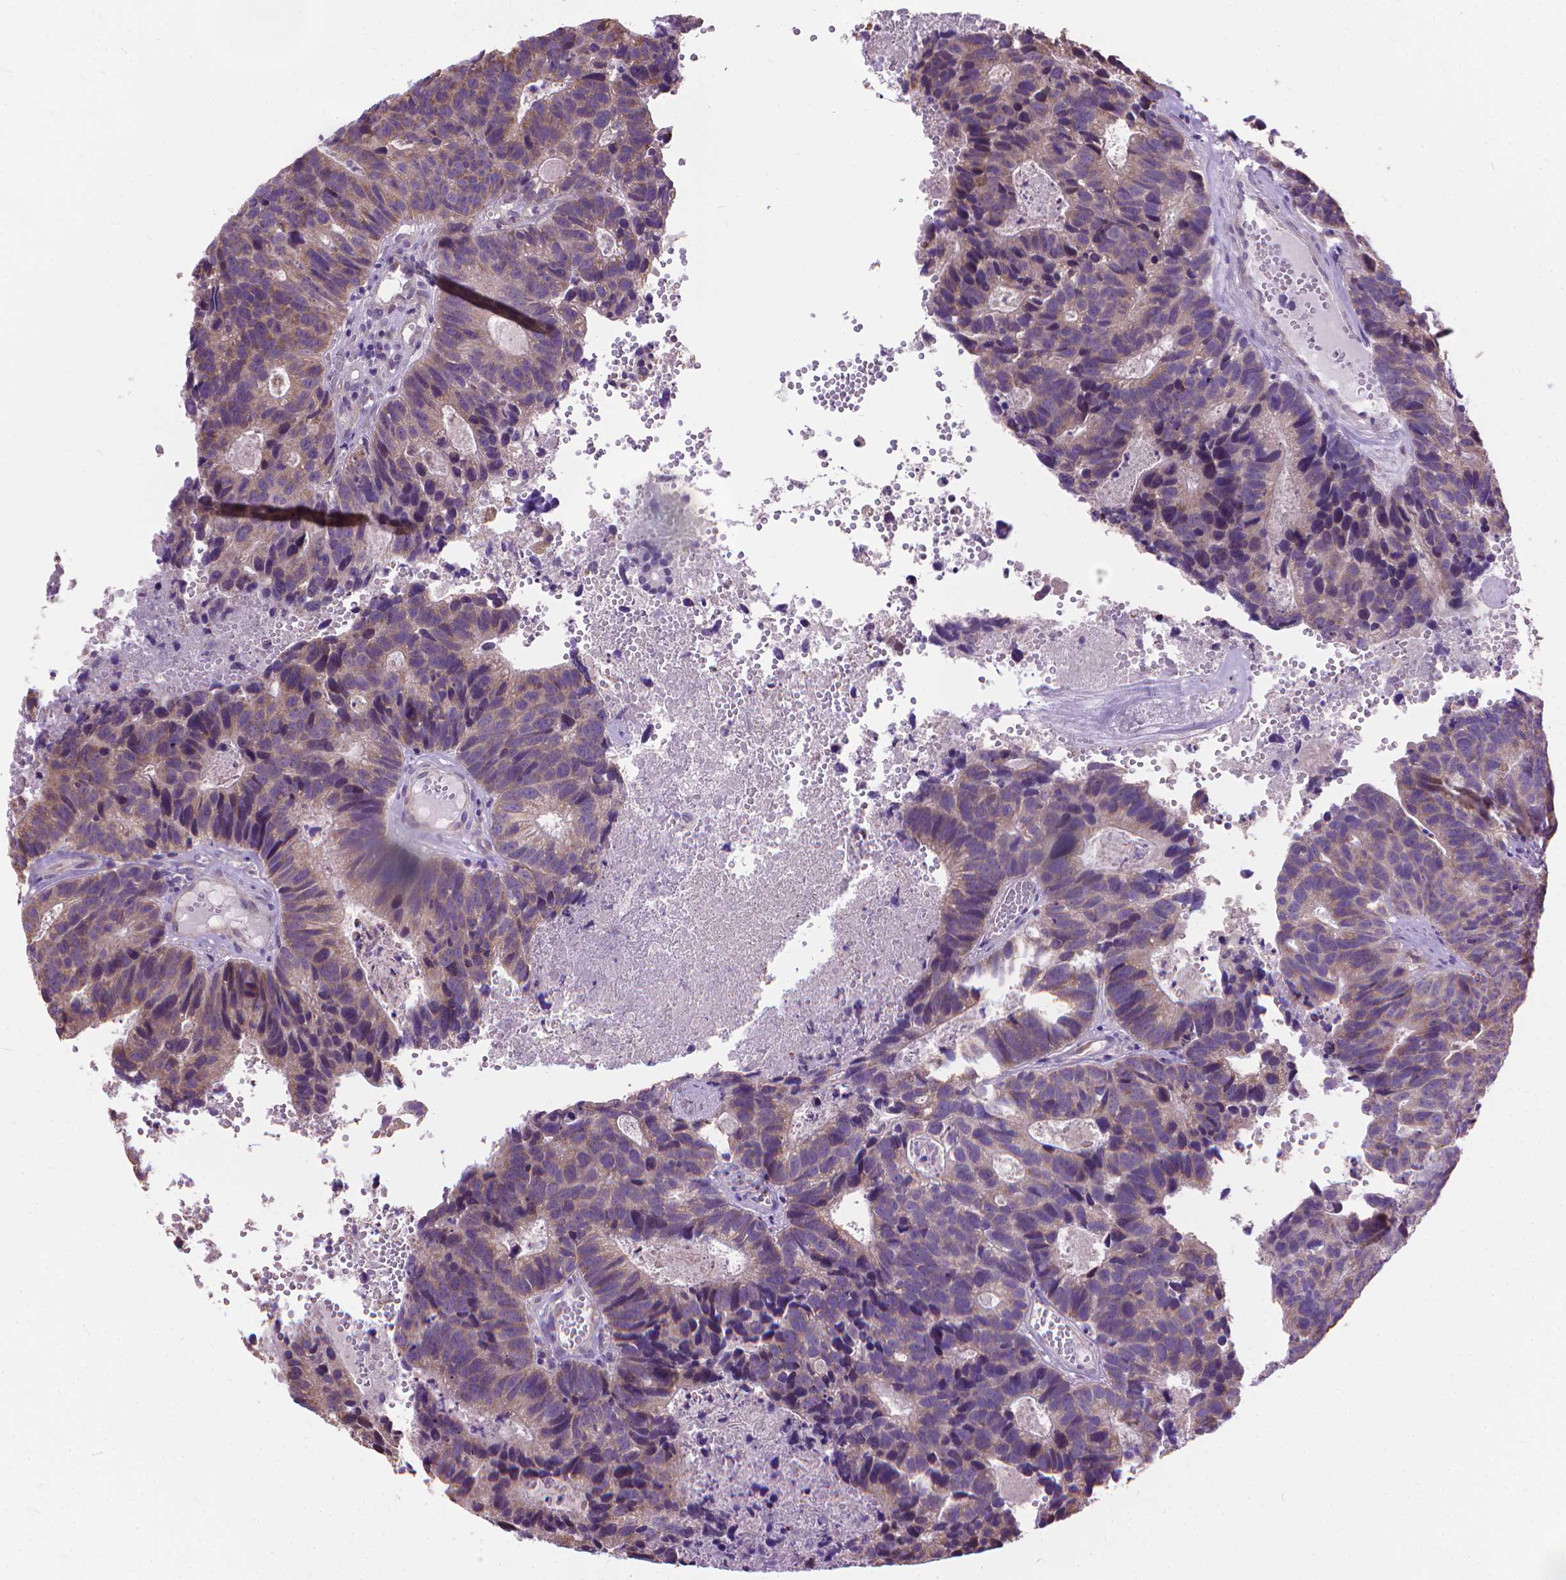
{"staining": {"intensity": "weak", "quantity": ">75%", "location": "cytoplasmic/membranous"}, "tissue": "head and neck cancer", "cell_type": "Tumor cells", "image_type": "cancer", "snomed": [{"axis": "morphology", "description": "Adenocarcinoma, NOS"}, {"axis": "topography", "description": "Head-Neck"}], "caption": "Weak cytoplasmic/membranous positivity for a protein is identified in approximately >75% of tumor cells of adenocarcinoma (head and neck) using immunohistochemistry.", "gene": "SYN1", "patient": {"sex": "male", "age": 62}}